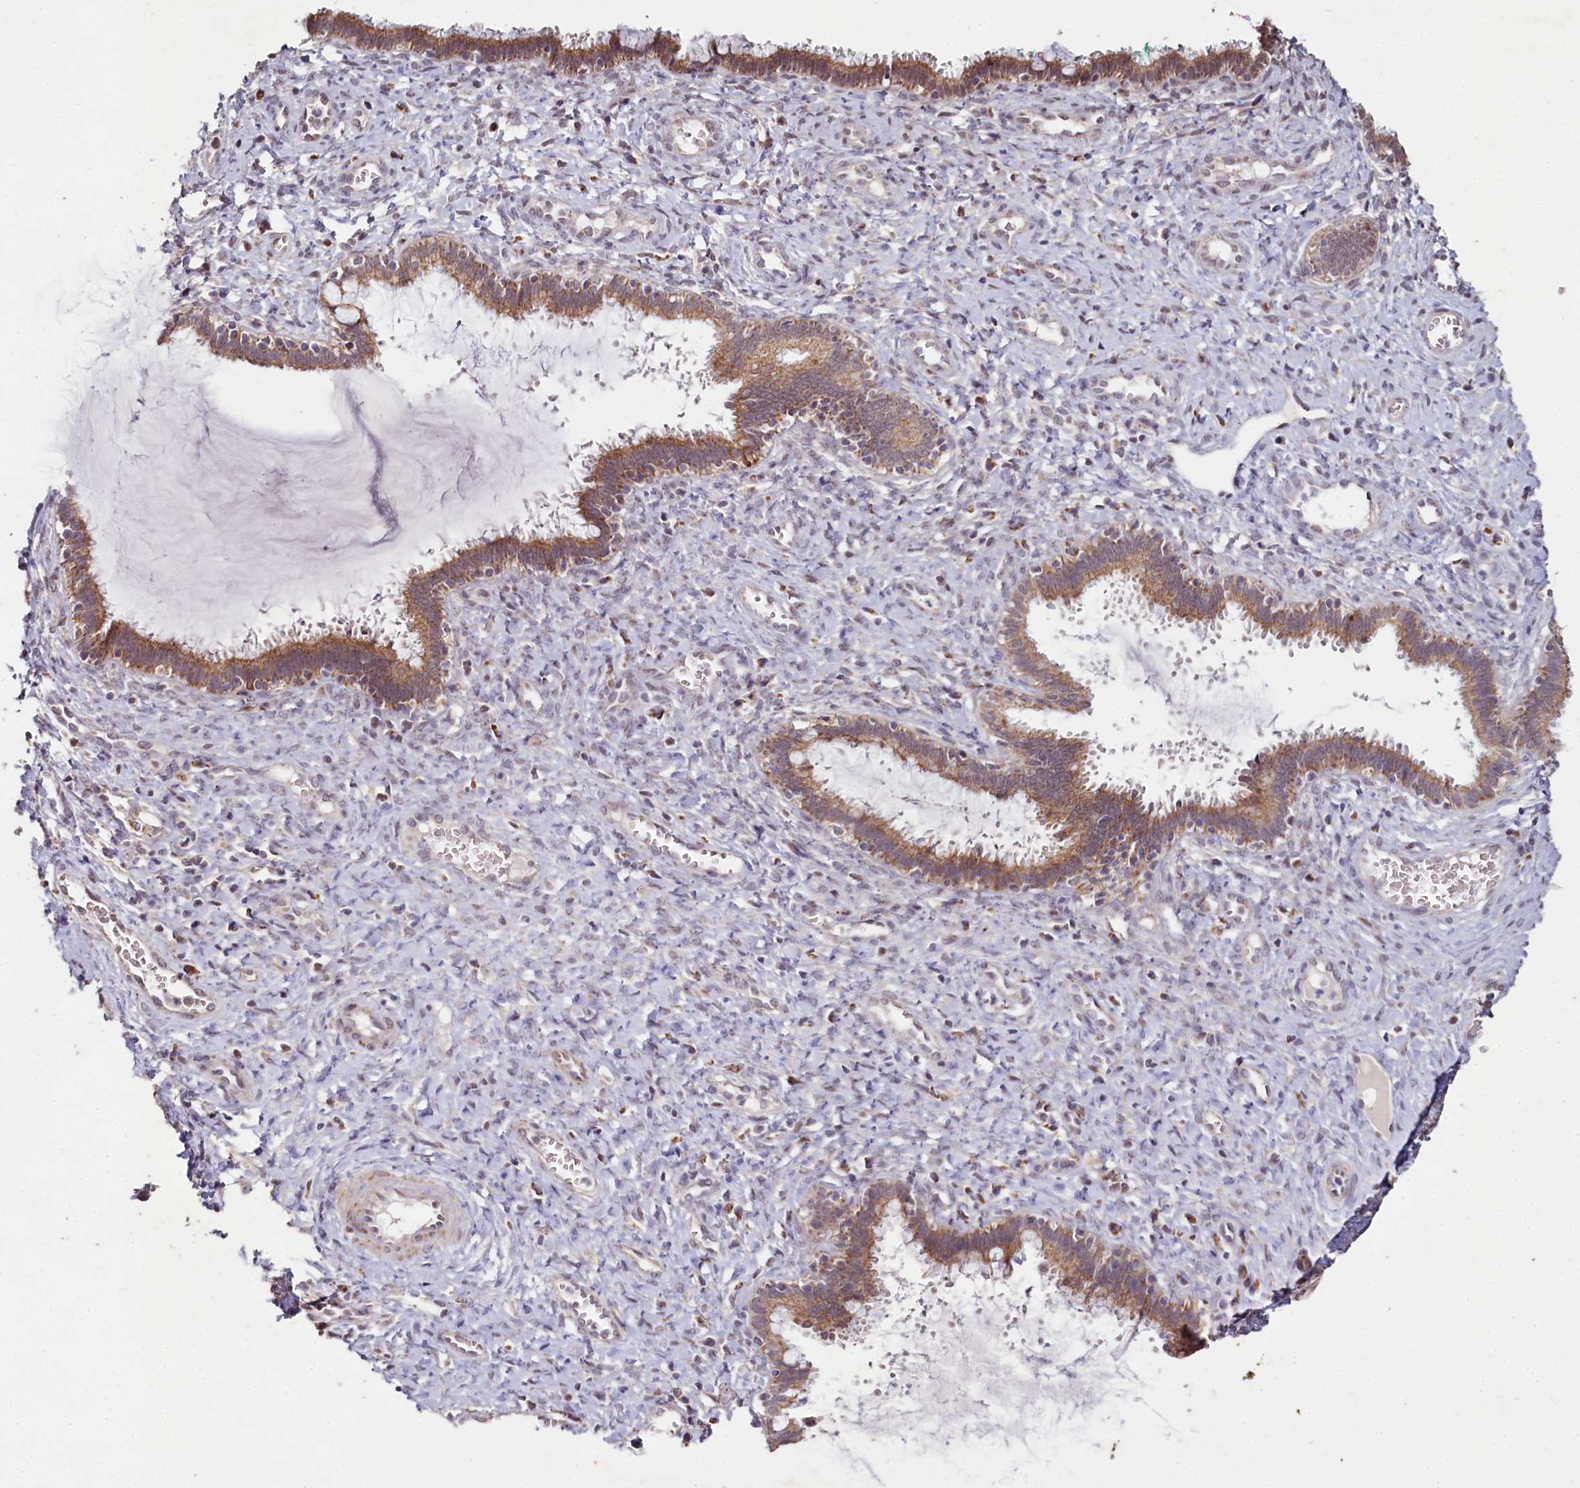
{"staining": {"intensity": "moderate", "quantity": ">75%", "location": "cytoplasmic/membranous"}, "tissue": "cervix", "cell_type": "Glandular cells", "image_type": "normal", "snomed": [{"axis": "morphology", "description": "Normal tissue, NOS"}, {"axis": "morphology", "description": "Adenocarcinoma, NOS"}, {"axis": "topography", "description": "Cervix"}], "caption": "Moderate cytoplasmic/membranous positivity for a protein is seen in about >75% of glandular cells of benign cervix using immunohistochemistry (IHC).", "gene": "PDE6D", "patient": {"sex": "female", "age": 29}}